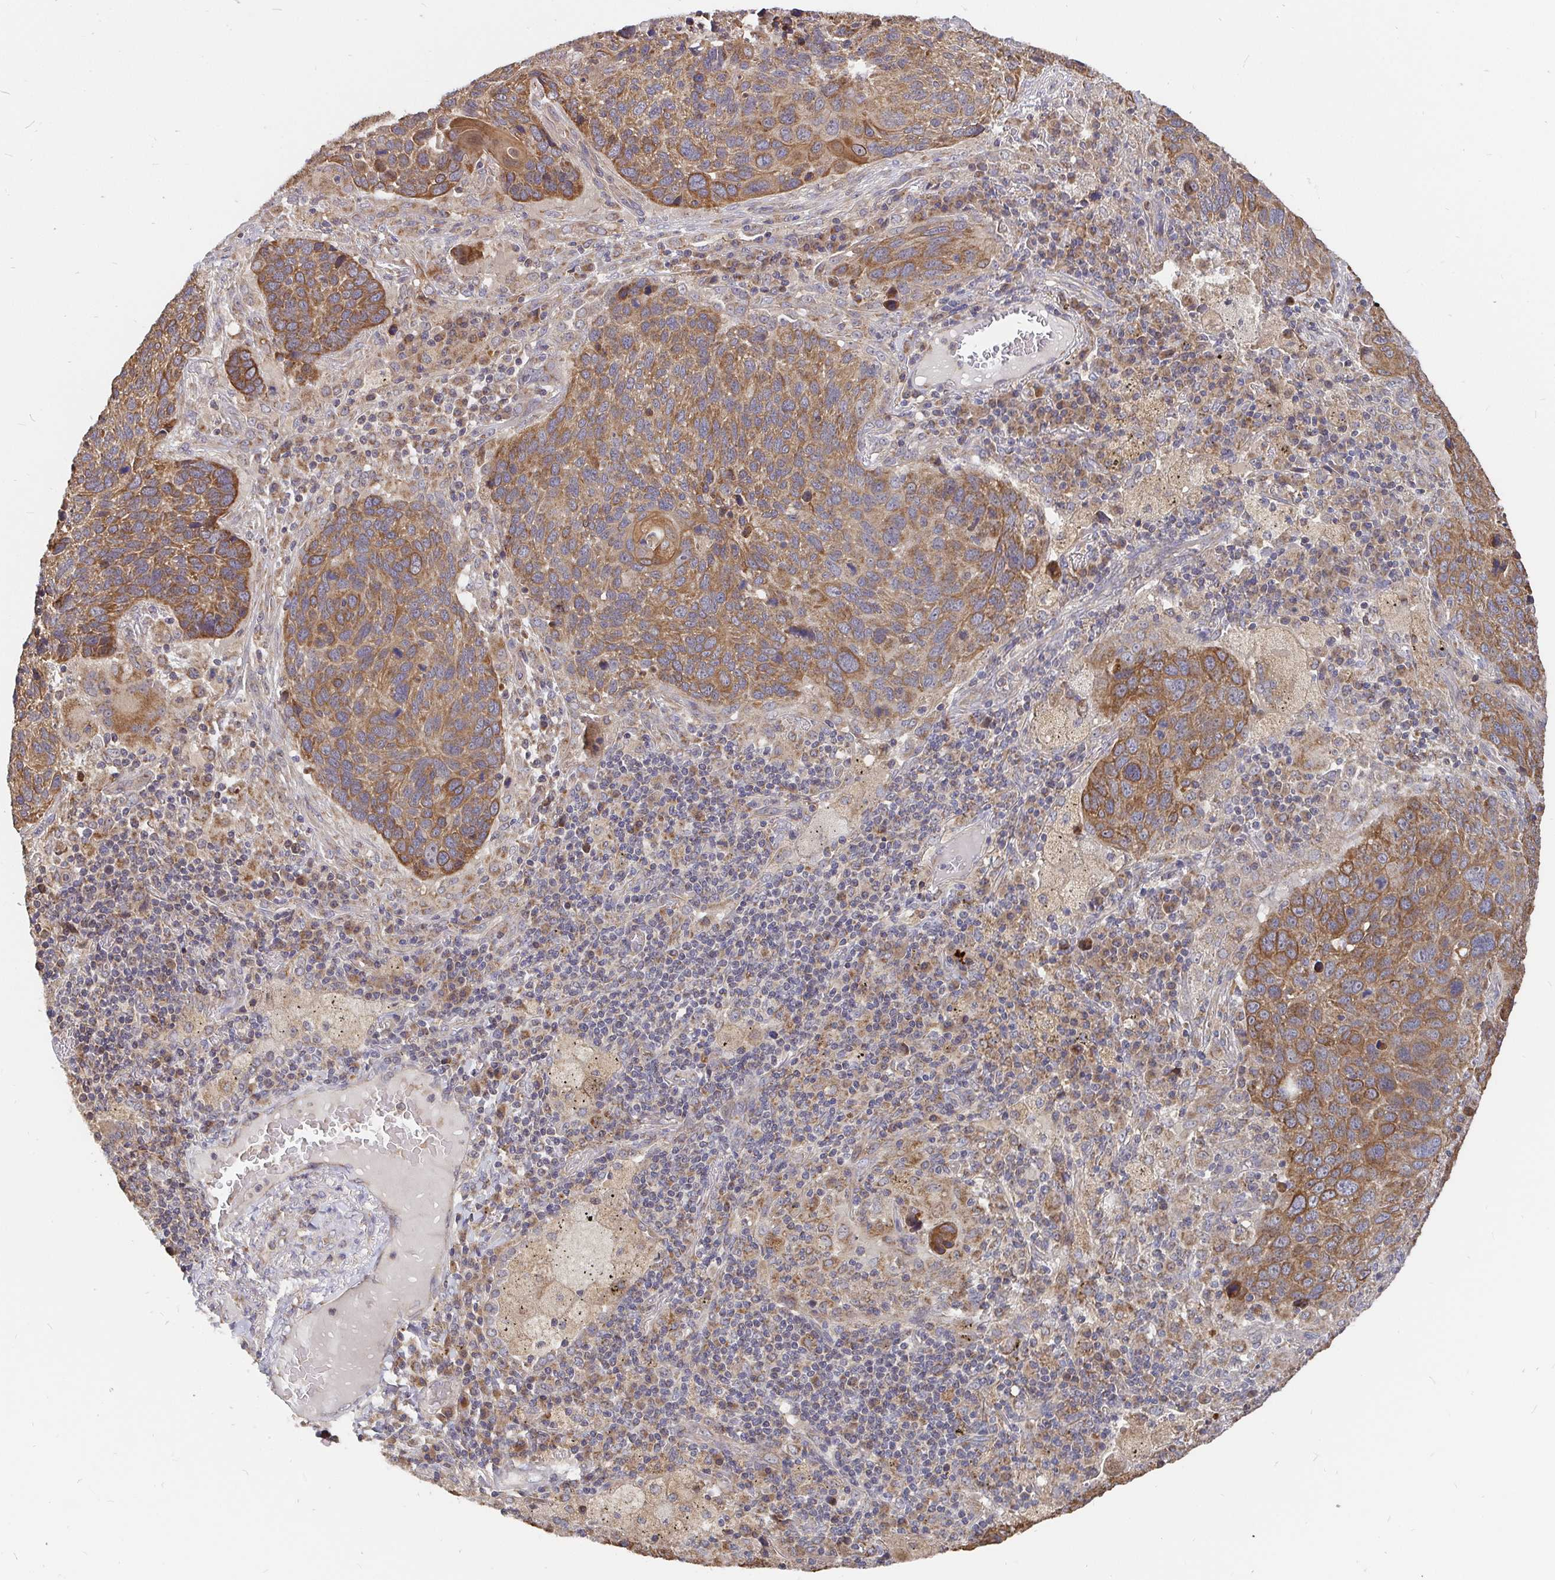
{"staining": {"intensity": "moderate", "quantity": ">75%", "location": "cytoplasmic/membranous"}, "tissue": "lung cancer", "cell_type": "Tumor cells", "image_type": "cancer", "snomed": [{"axis": "morphology", "description": "Squamous cell carcinoma, NOS"}, {"axis": "topography", "description": "Lung"}], "caption": "Lung squamous cell carcinoma was stained to show a protein in brown. There is medium levels of moderate cytoplasmic/membranous expression in approximately >75% of tumor cells.", "gene": "PDF", "patient": {"sex": "male", "age": 68}}